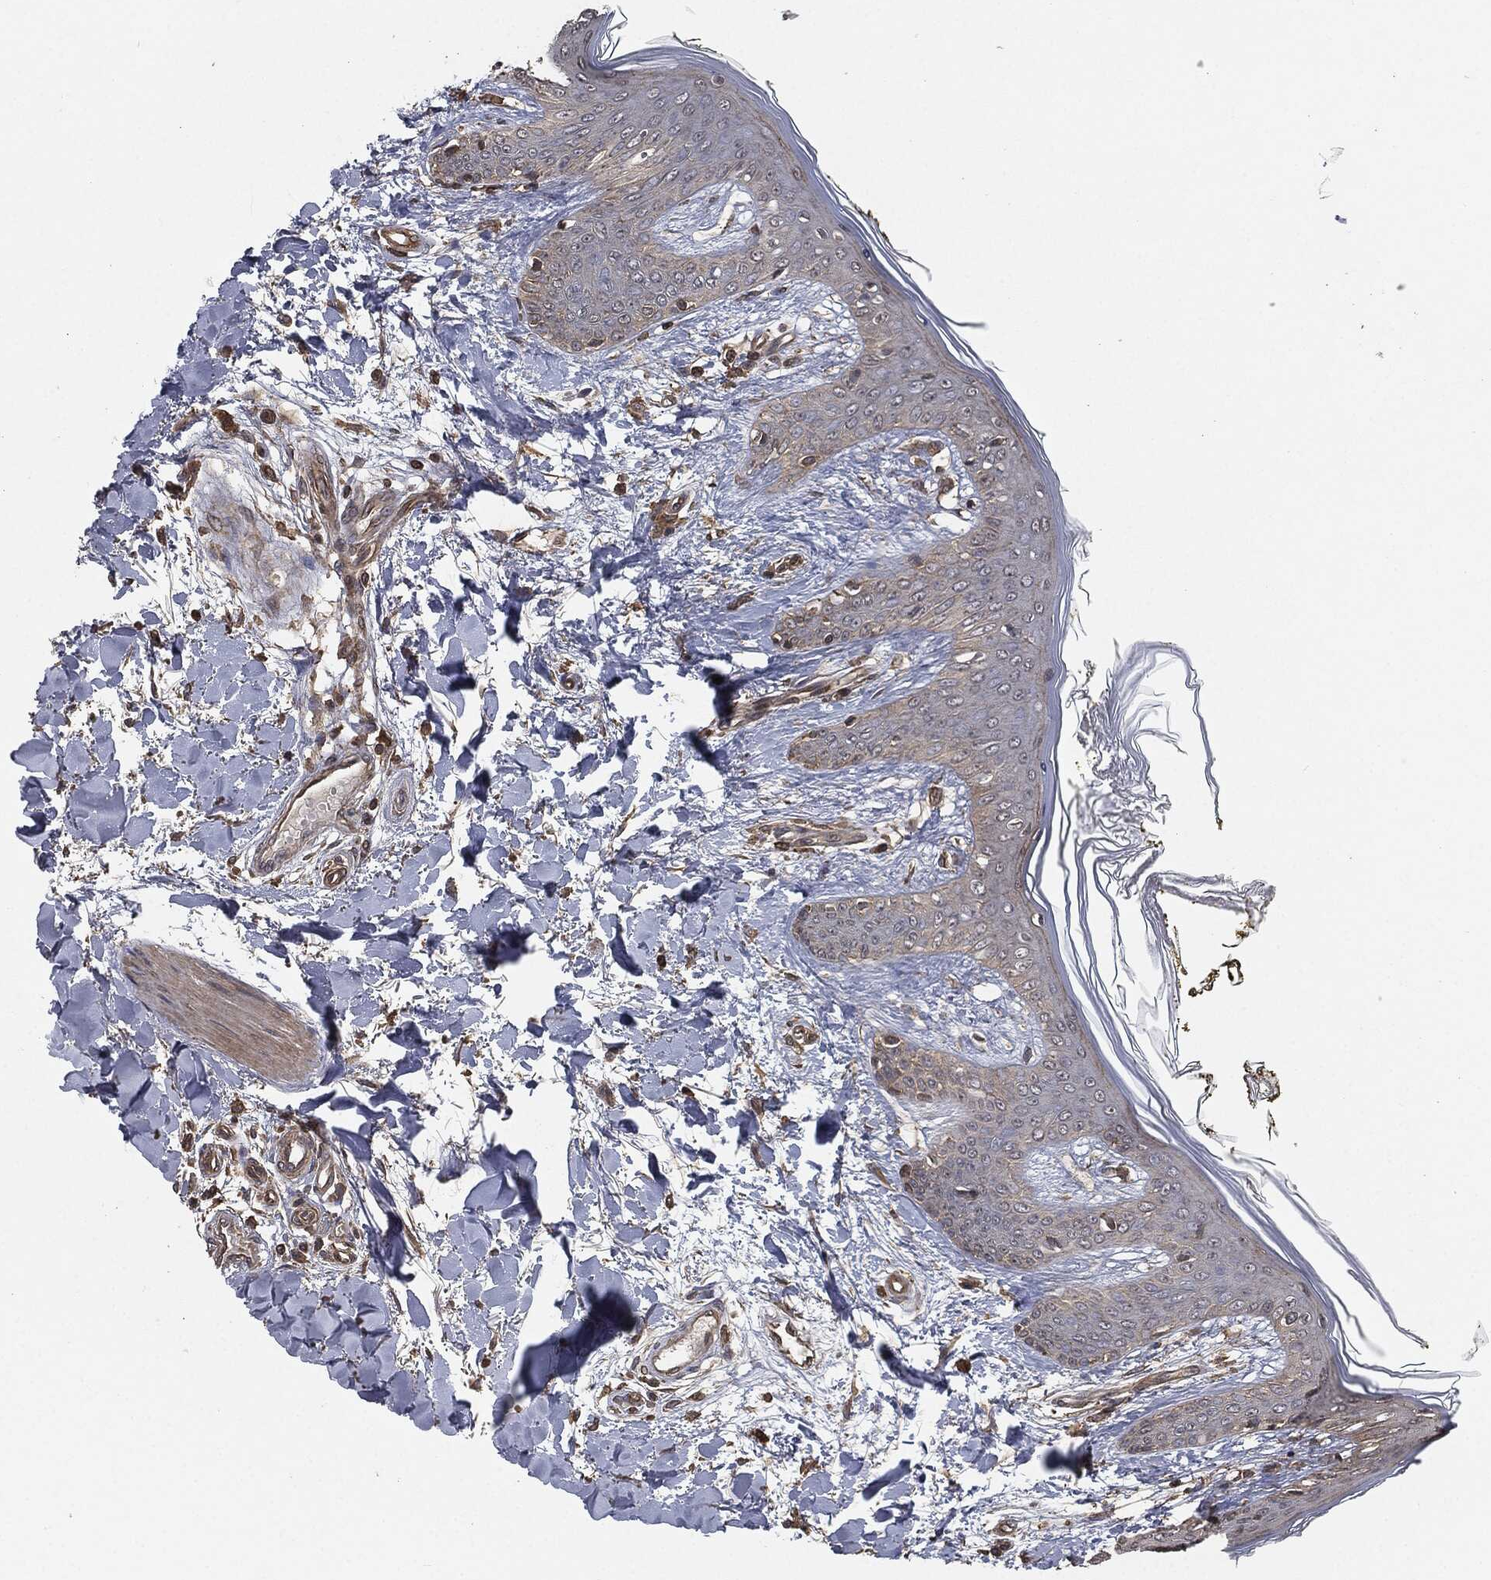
{"staining": {"intensity": "moderate", "quantity": "25%-75%", "location": "cytoplasmic/membranous"}, "tissue": "skin", "cell_type": "Fibroblasts", "image_type": "normal", "snomed": [{"axis": "morphology", "description": "Normal tissue, NOS"}, {"axis": "morphology", "description": "Malignant melanoma, NOS"}, {"axis": "topography", "description": "Skin"}], "caption": "Protein staining of normal skin demonstrates moderate cytoplasmic/membranous expression in about 25%-75% of fibroblasts.", "gene": "ERBIN", "patient": {"sex": "female", "age": 34}}